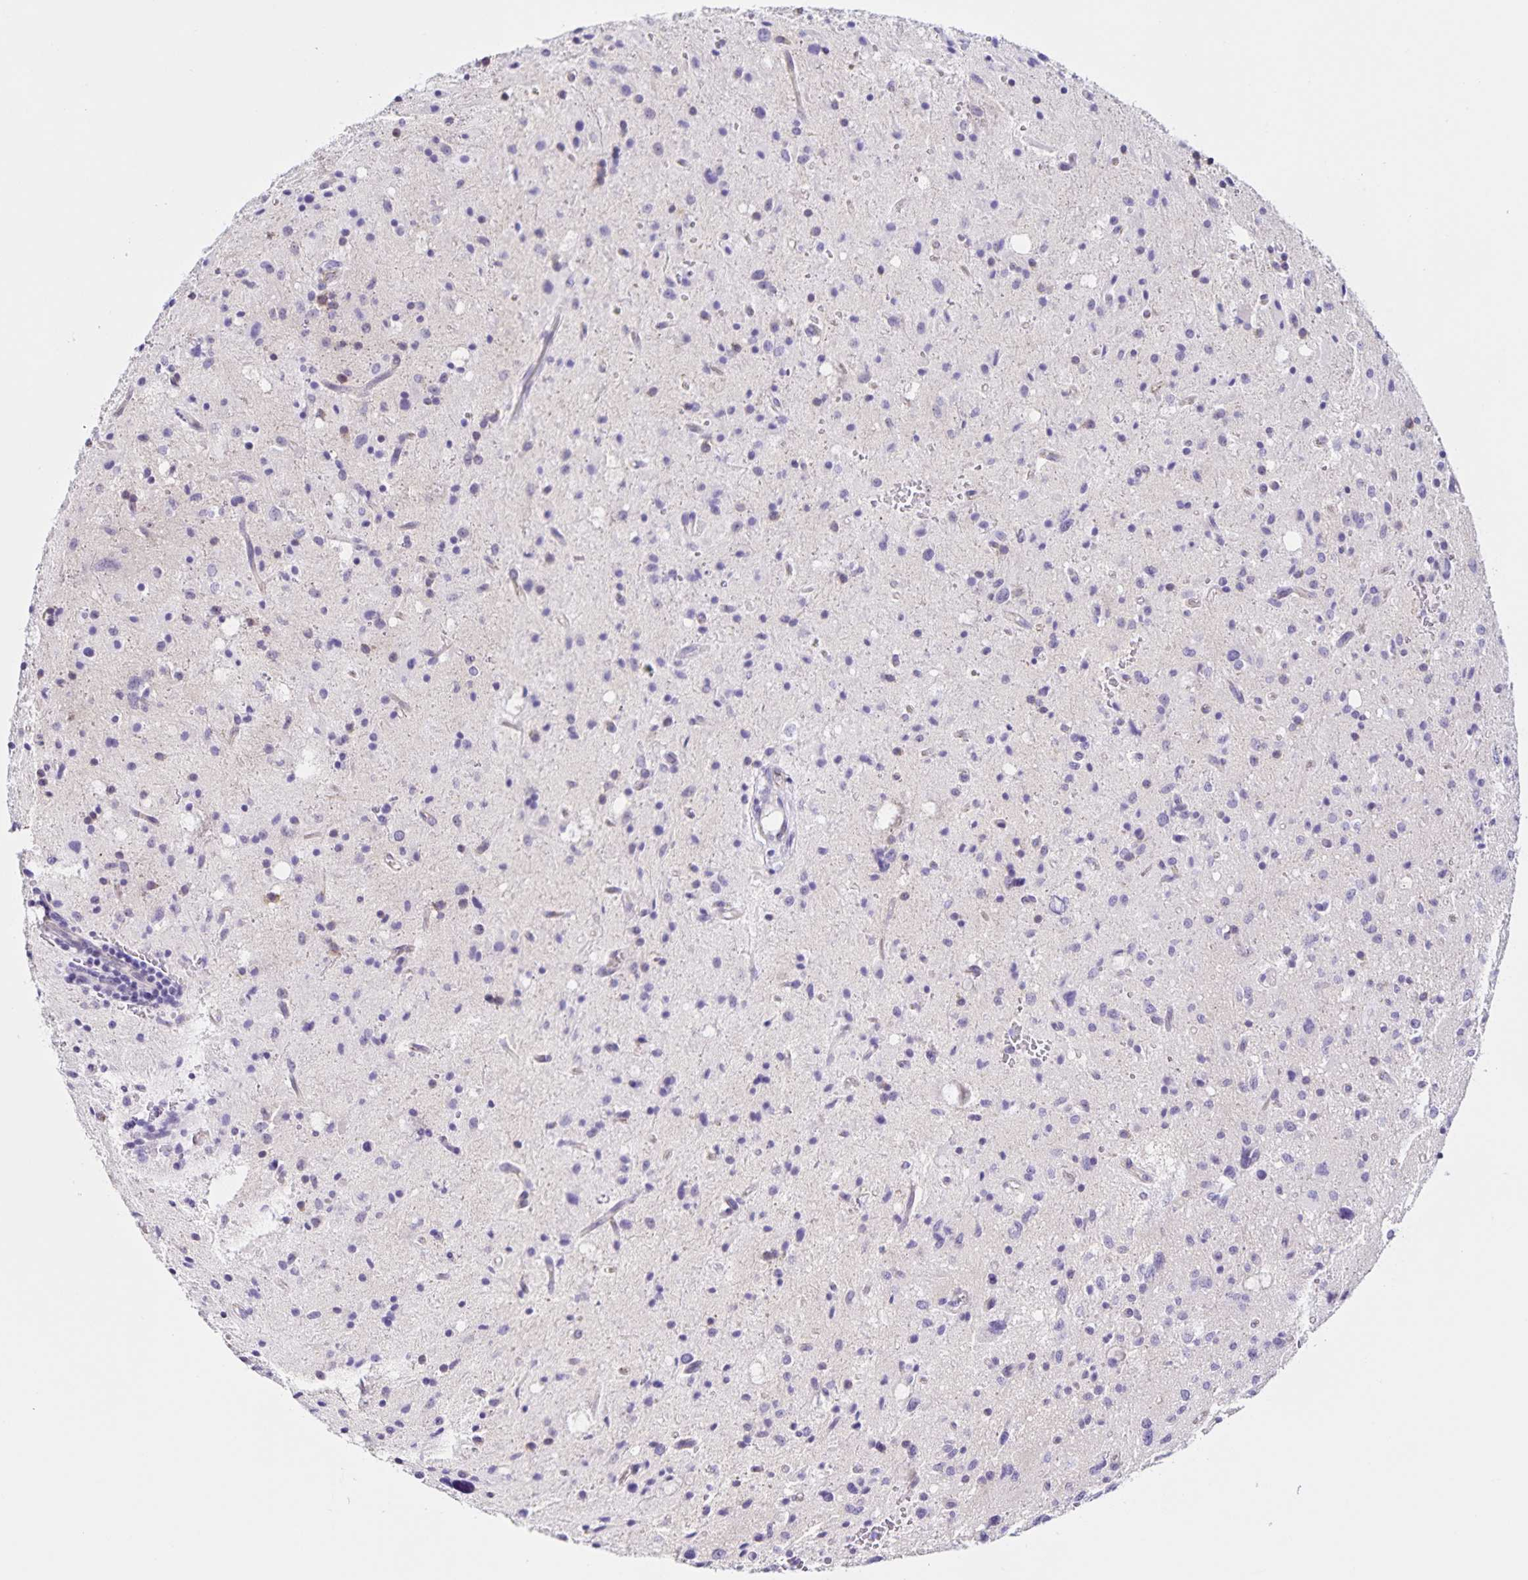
{"staining": {"intensity": "negative", "quantity": "none", "location": "none"}, "tissue": "glioma", "cell_type": "Tumor cells", "image_type": "cancer", "snomed": [{"axis": "morphology", "description": "Glioma, malignant, Low grade"}, {"axis": "topography", "description": "Brain"}], "caption": "Tumor cells show no significant protein staining in glioma.", "gene": "FAM170A", "patient": {"sex": "female", "age": 58}}